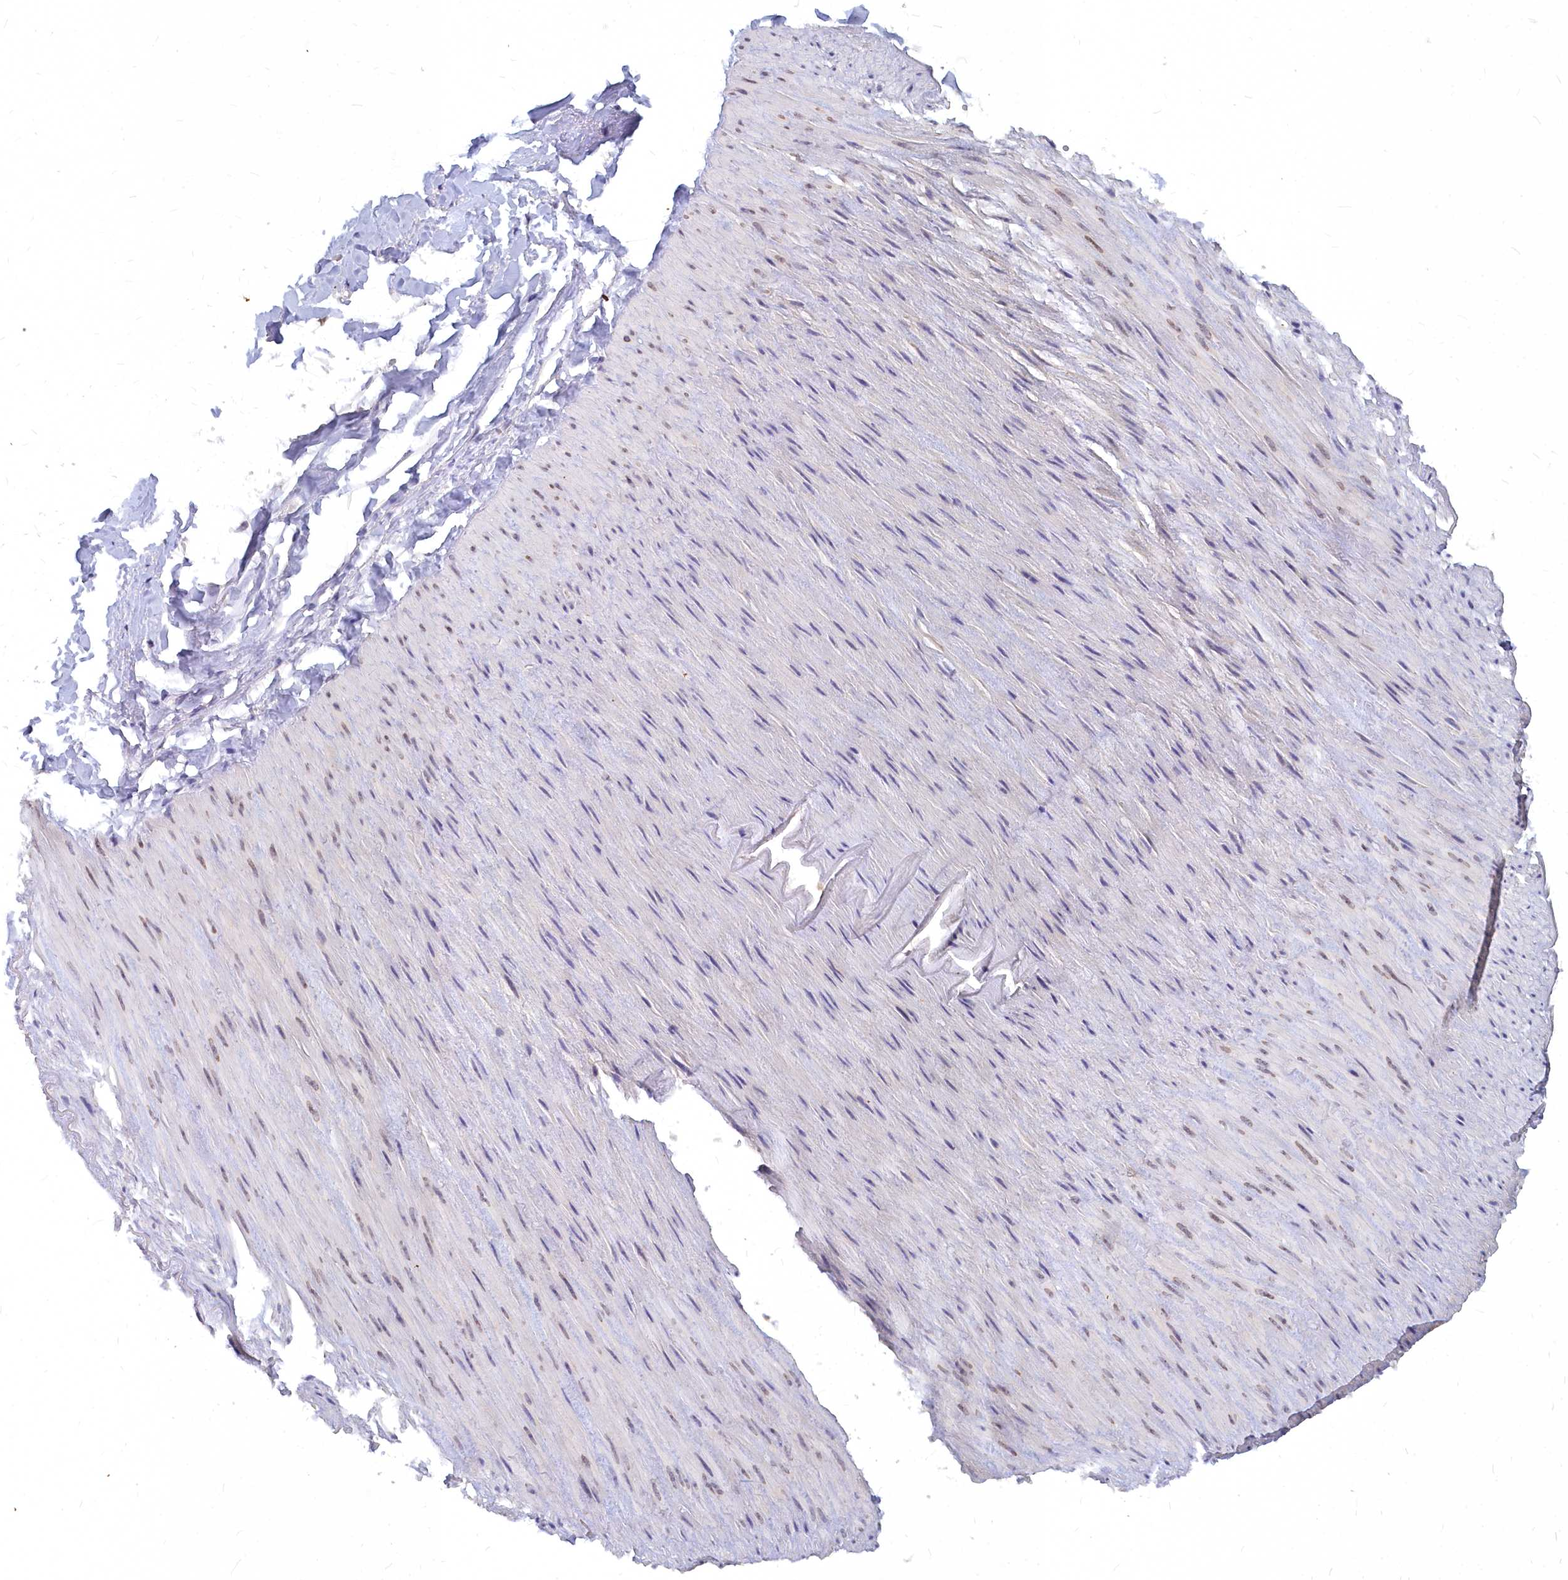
{"staining": {"intensity": "negative", "quantity": "none", "location": "none"}, "tissue": "adipose tissue", "cell_type": "Adipocytes", "image_type": "normal", "snomed": [{"axis": "morphology", "description": "Normal tissue, NOS"}, {"axis": "topography", "description": "Gallbladder"}, {"axis": "topography", "description": "Peripheral nerve tissue"}], "caption": "IHC micrograph of benign human adipose tissue stained for a protein (brown), which shows no expression in adipocytes. Brightfield microscopy of immunohistochemistry stained with DAB (3,3'-diaminobenzidine) (brown) and hematoxylin (blue), captured at high magnification.", "gene": "NOXA1", "patient": {"sex": "male", "age": 38}}